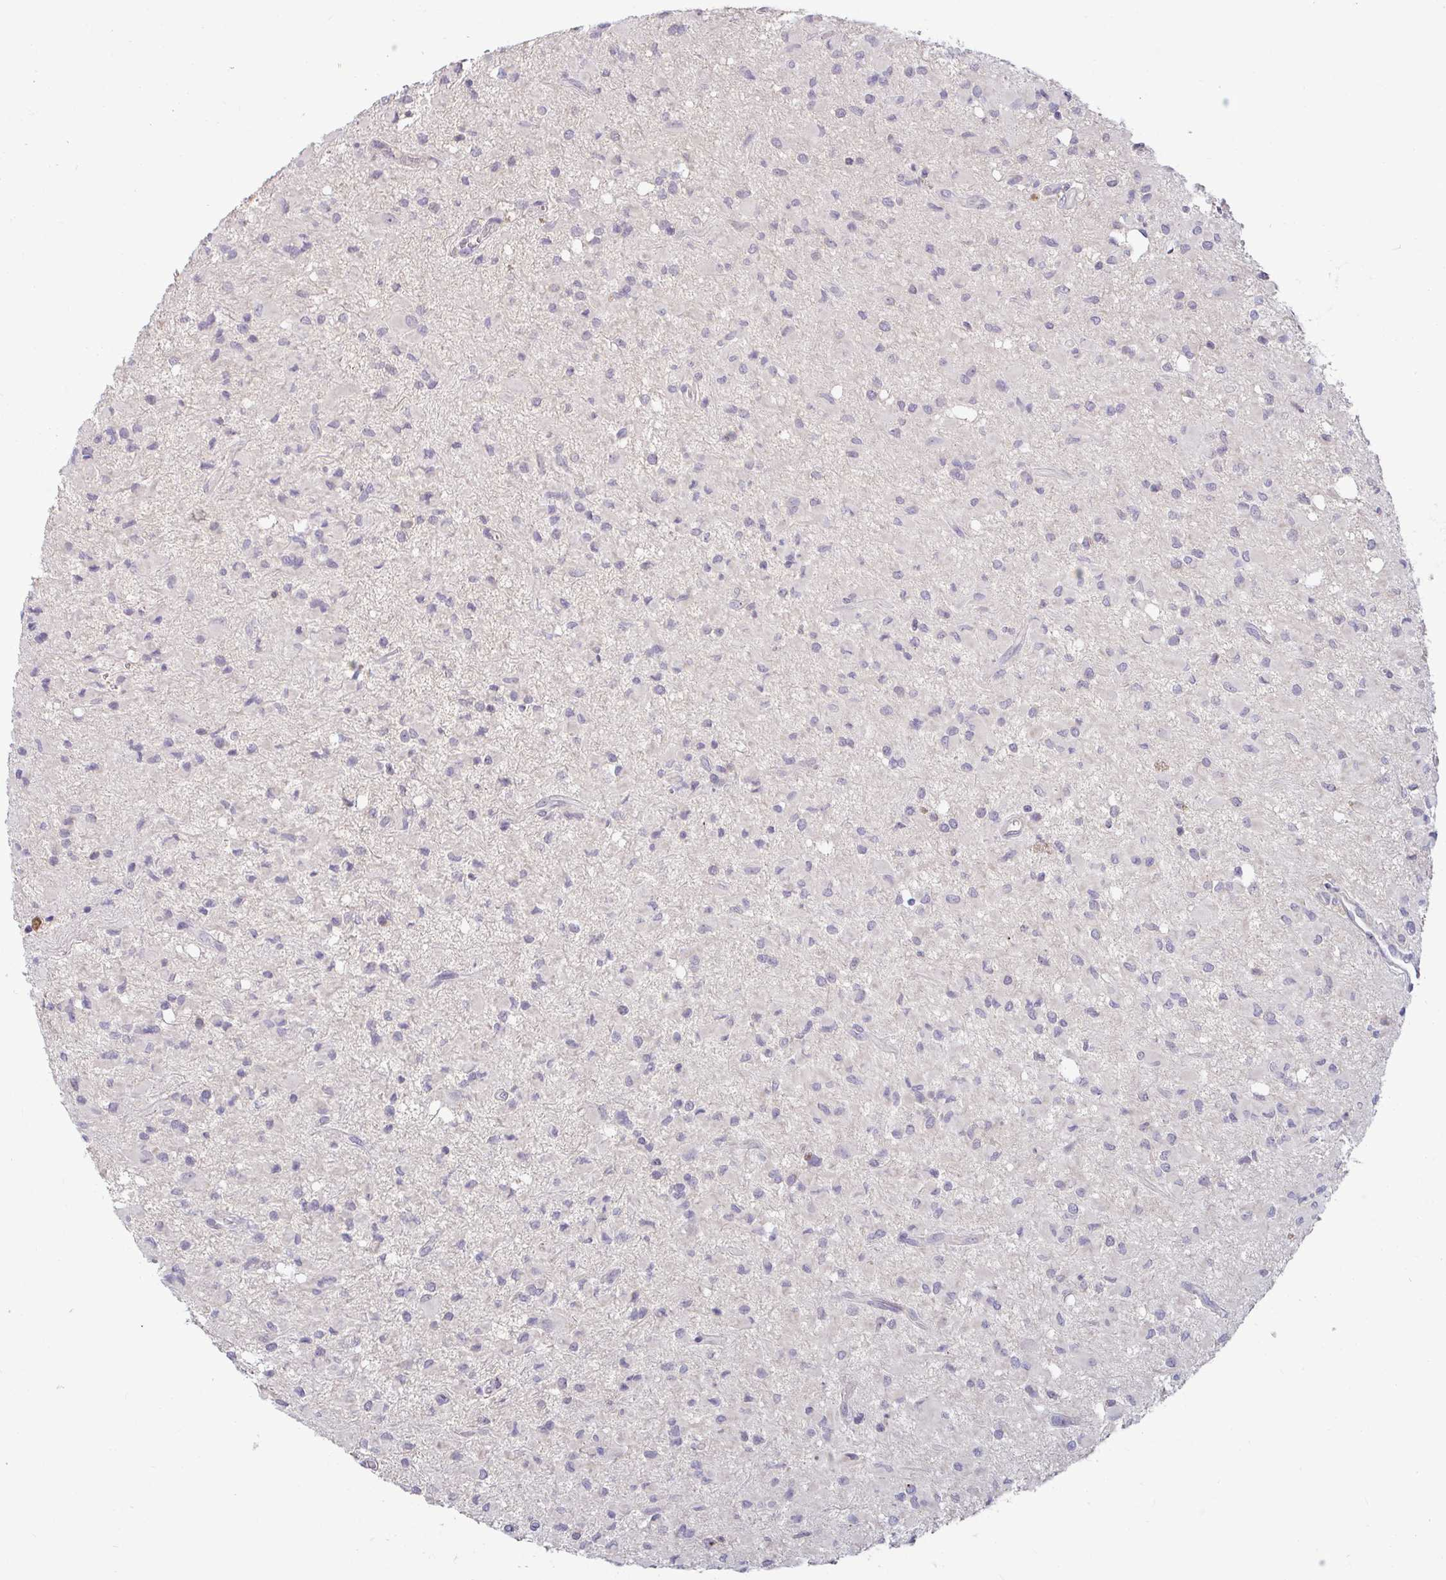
{"staining": {"intensity": "negative", "quantity": "none", "location": "none"}, "tissue": "glioma", "cell_type": "Tumor cells", "image_type": "cancer", "snomed": [{"axis": "morphology", "description": "Glioma, malignant, Low grade"}, {"axis": "topography", "description": "Brain"}], "caption": "DAB (3,3'-diaminobenzidine) immunohistochemical staining of glioma shows no significant positivity in tumor cells. (DAB immunohistochemistry, high magnification).", "gene": "GSTM1", "patient": {"sex": "female", "age": 33}}